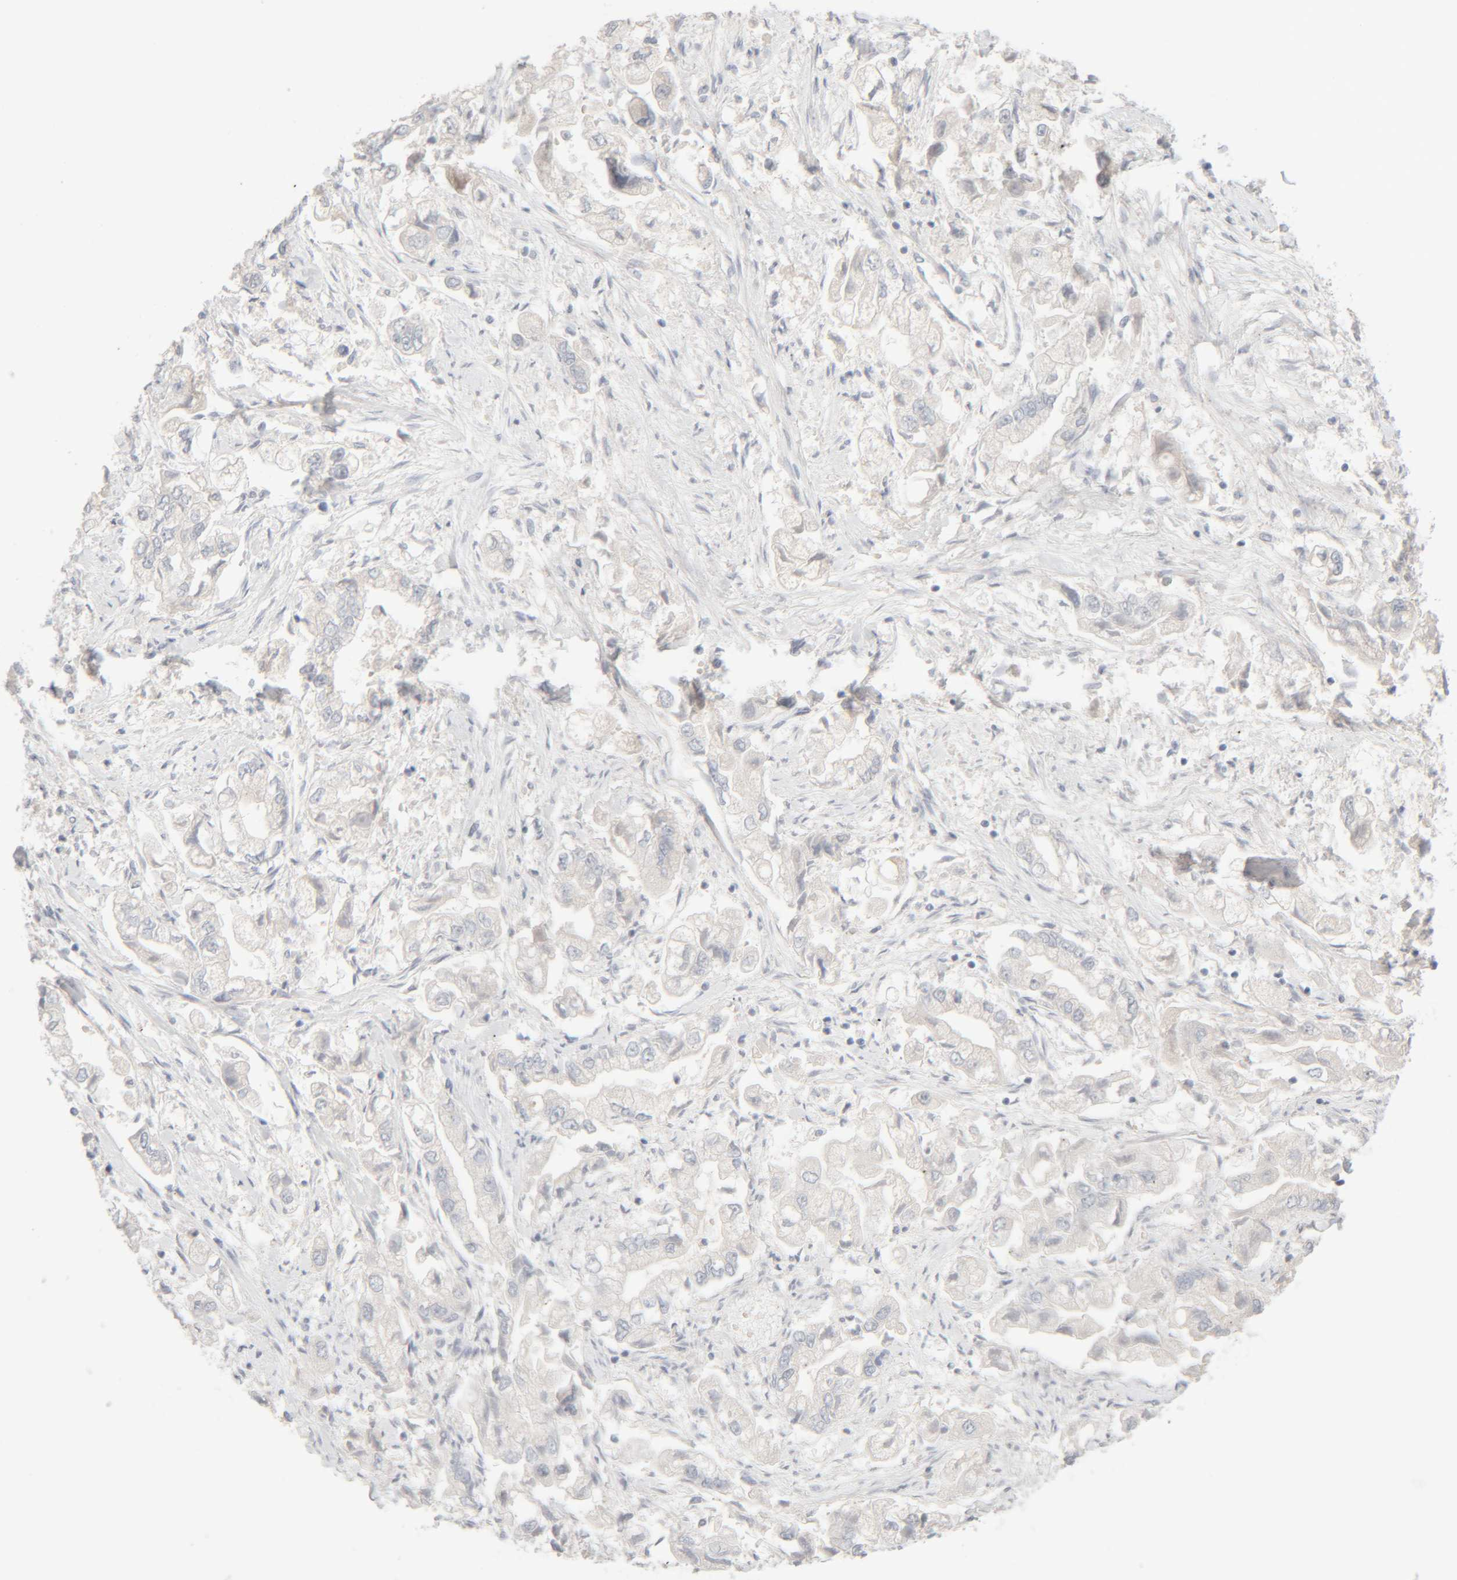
{"staining": {"intensity": "negative", "quantity": "none", "location": "none"}, "tissue": "stomach cancer", "cell_type": "Tumor cells", "image_type": "cancer", "snomed": [{"axis": "morphology", "description": "Normal tissue, NOS"}, {"axis": "morphology", "description": "Adenocarcinoma, NOS"}, {"axis": "topography", "description": "Stomach"}], "caption": "A high-resolution histopathology image shows immunohistochemistry staining of stomach adenocarcinoma, which demonstrates no significant expression in tumor cells. The staining was performed using DAB (3,3'-diaminobenzidine) to visualize the protein expression in brown, while the nuclei were stained in blue with hematoxylin (Magnification: 20x).", "gene": "RIDA", "patient": {"sex": "male", "age": 62}}